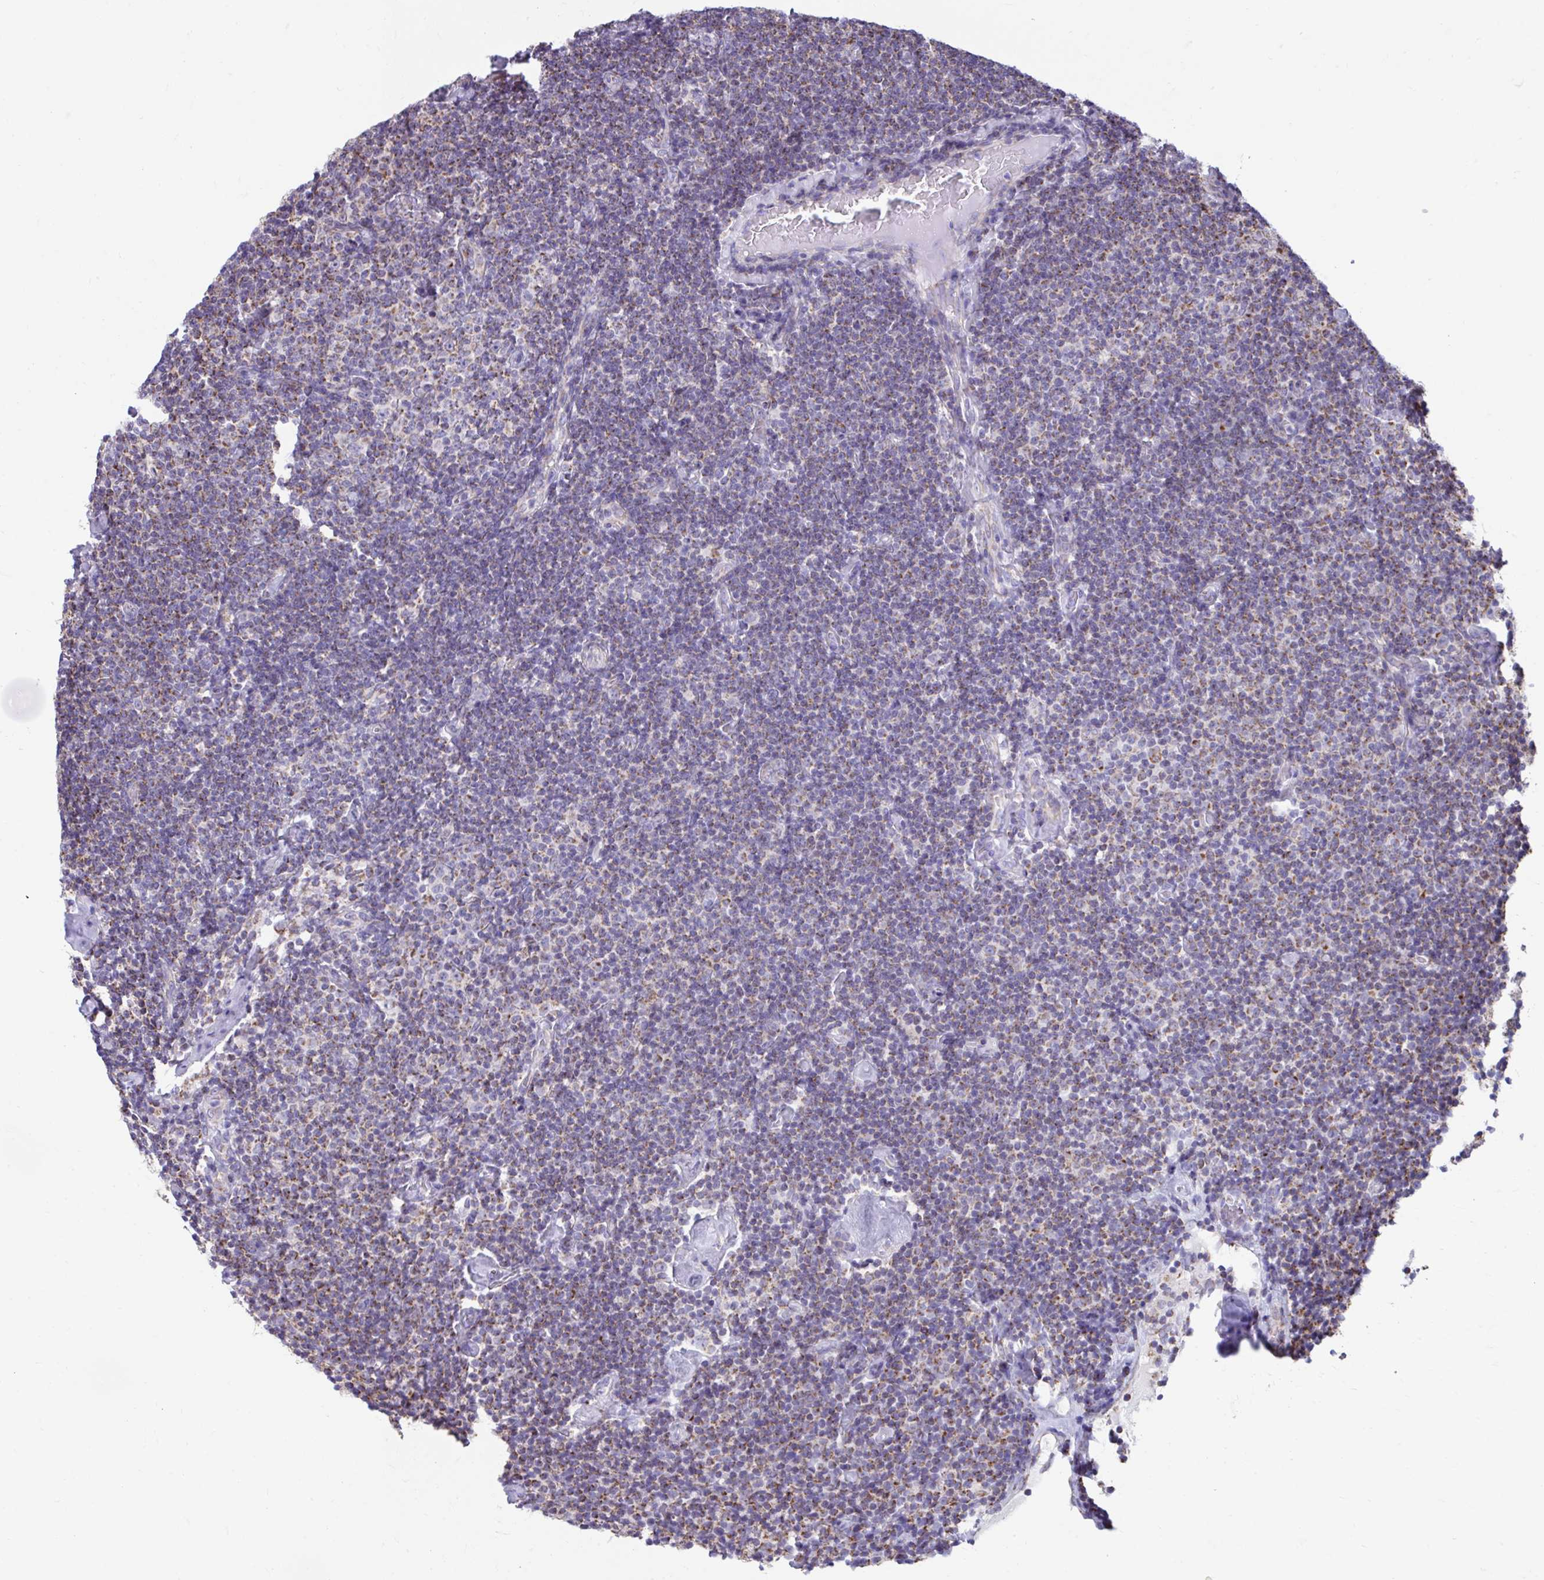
{"staining": {"intensity": "weak", "quantity": "25%-75%", "location": "cytoplasmic/membranous"}, "tissue": "lymphoma", "cell_type": "Tumor cells", "image_type": "cancer", "snomed": [{"axis": "morphology", "description": "Malignant lymphoma, non-Hodgkin's type, Low grade"}, {"axis": "topography", "description": "Lymph node"}], "caption": "Lymphoma stained with DAB immunohistochemistry (IHC) displays low levels of weak cytoplasmic/membranous positivity in approximately 25%-75% of tumor cells.", "gene": "LINGO4", "patient": {"sex": "male", "age": 81}}